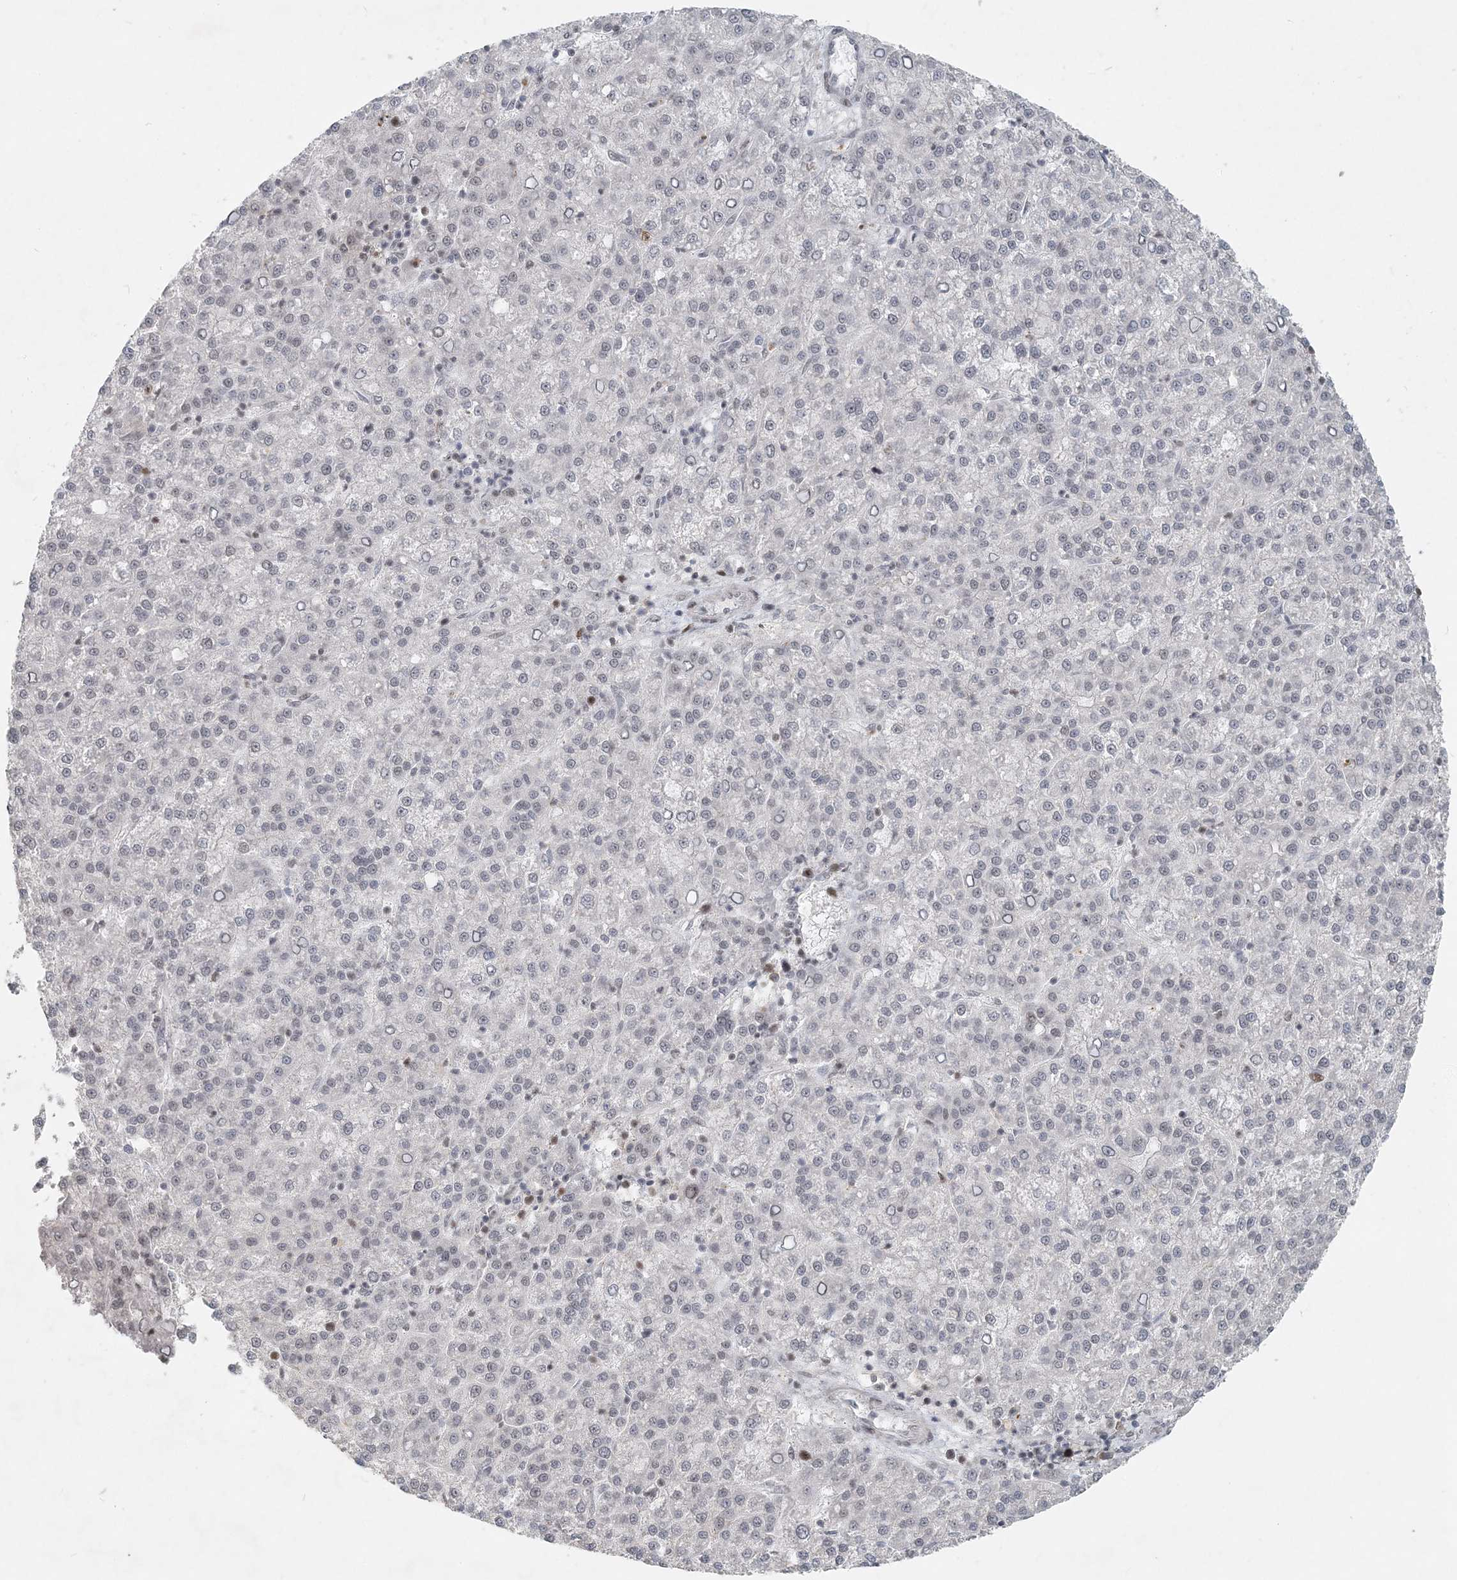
{"staining": {"intensity": "negative", "quantity": "none", "location": "none"}, "tissue": "liver cancer", "cell_type": "Tumor cells", "image_type": "cancer", "snomed": [{"axis": "morphology", "description": "Carcinoma, Hepatocellular, NOS"}, {"axis": "topography", "description": "Liver"}], "caption": "DAB (3,3'-diaminobenzidine) immunohistochemical staining of liver cancer demonstrates no significant expression in tumor cells. (IHC, brightfield microscopy, high magnification).", "gene": "BAZ1B", "patient": {"sex": "female", "age": 58}}